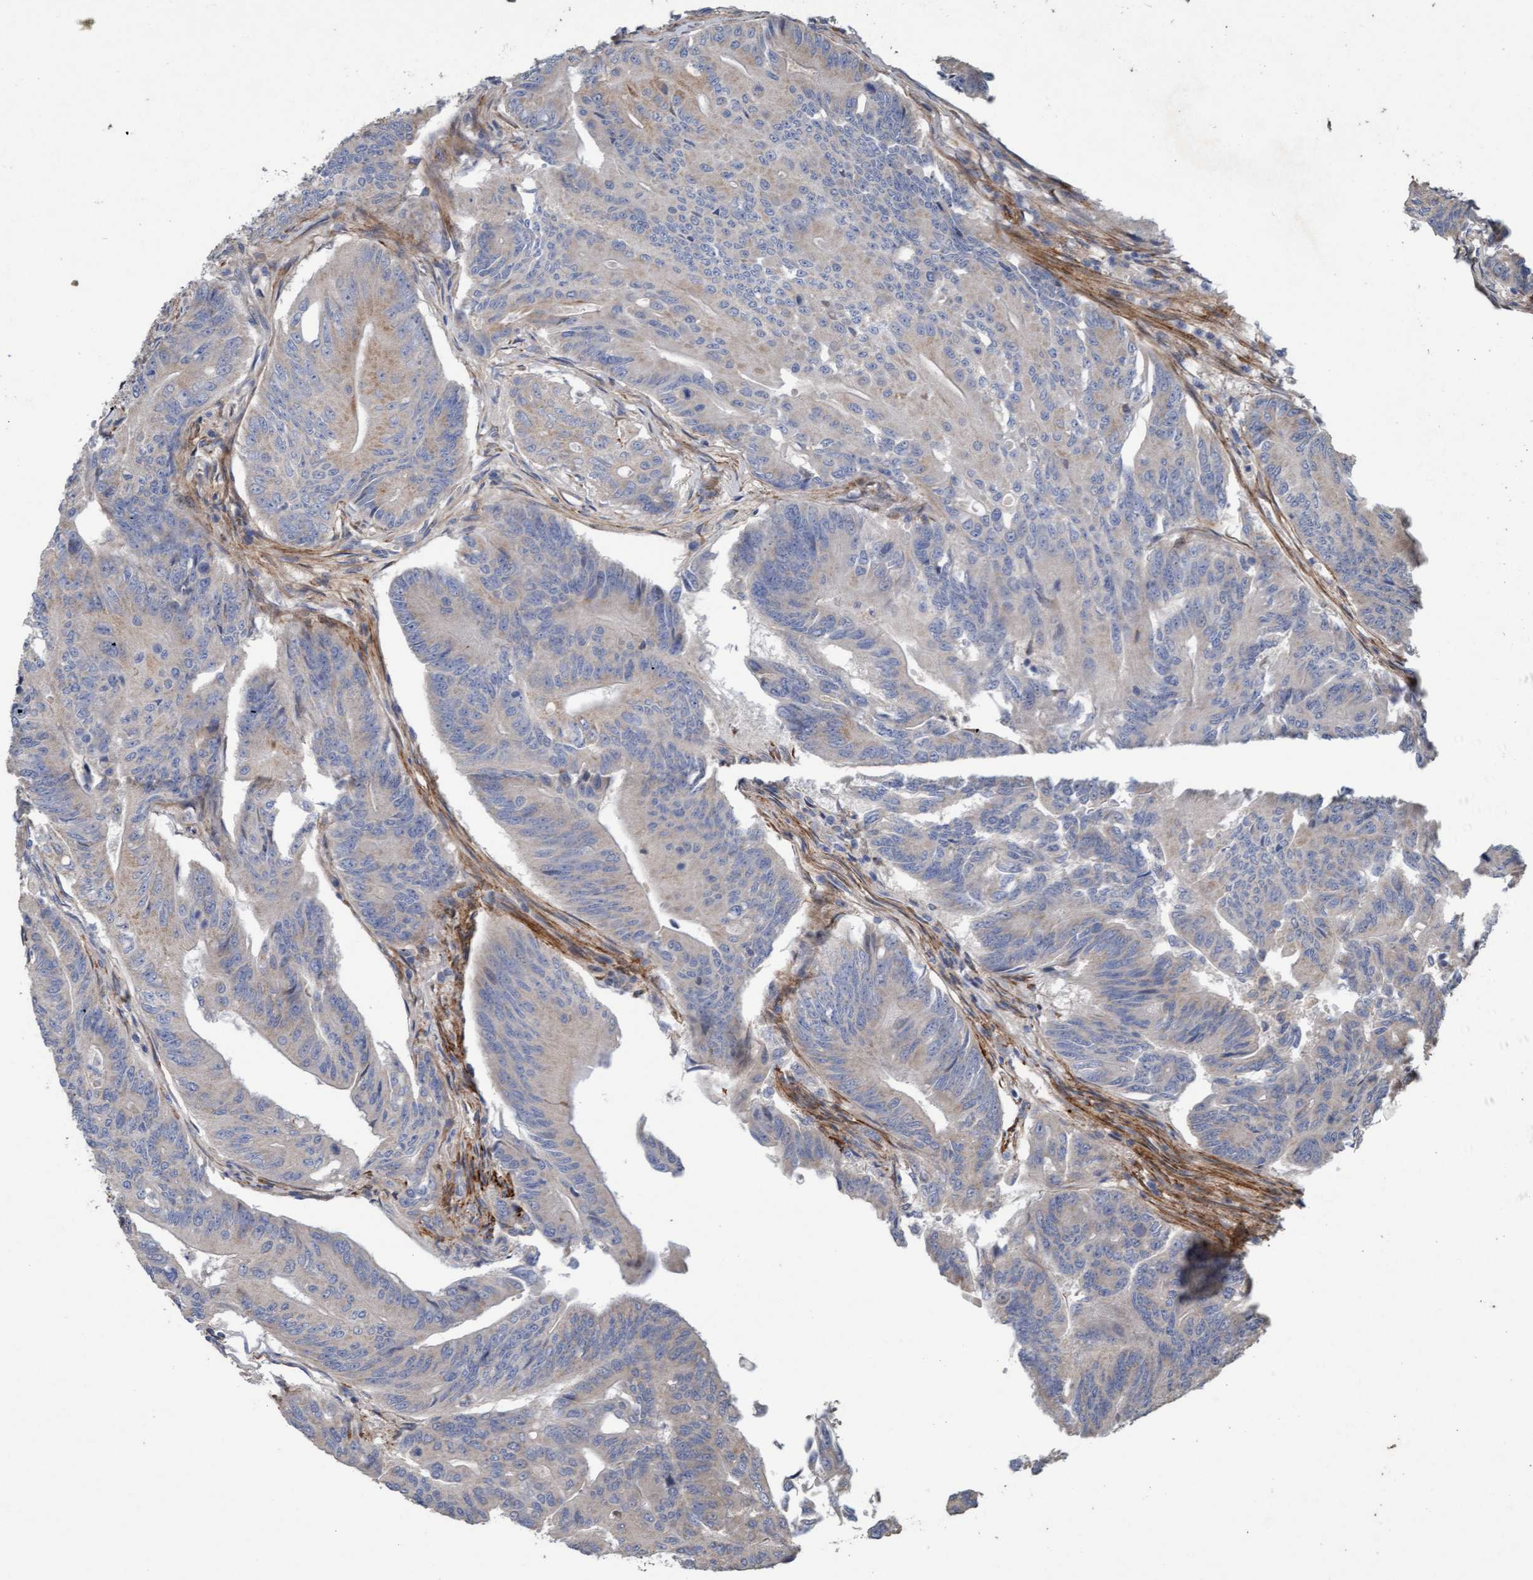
{"staining": {"intensity": "weak", "quantity": "<25%", "location": "cytoplasmic/membranous"}, "tissue": "colorectal cancer", "cell_type": "Tumor cells", "image_type": "cancer", "snomed": [{"axis": "morphology", "description": "Adenoma, NOS"}, {"axis": "morphology", "description": "Adenocarcinoma, NOS"}, {"axis": "topography", "description": "Colon"}], "caption": "IHC of adenoma (colorectal) shows no expression in tumor cells. The staining was performed using DAB to visualize the protein expression in brown, while the nuclei were stained in blue with hematoxylin (Magnification: 20x).", "gene": "DDHD2", "patient": {"sex": "male", "age": 79}}